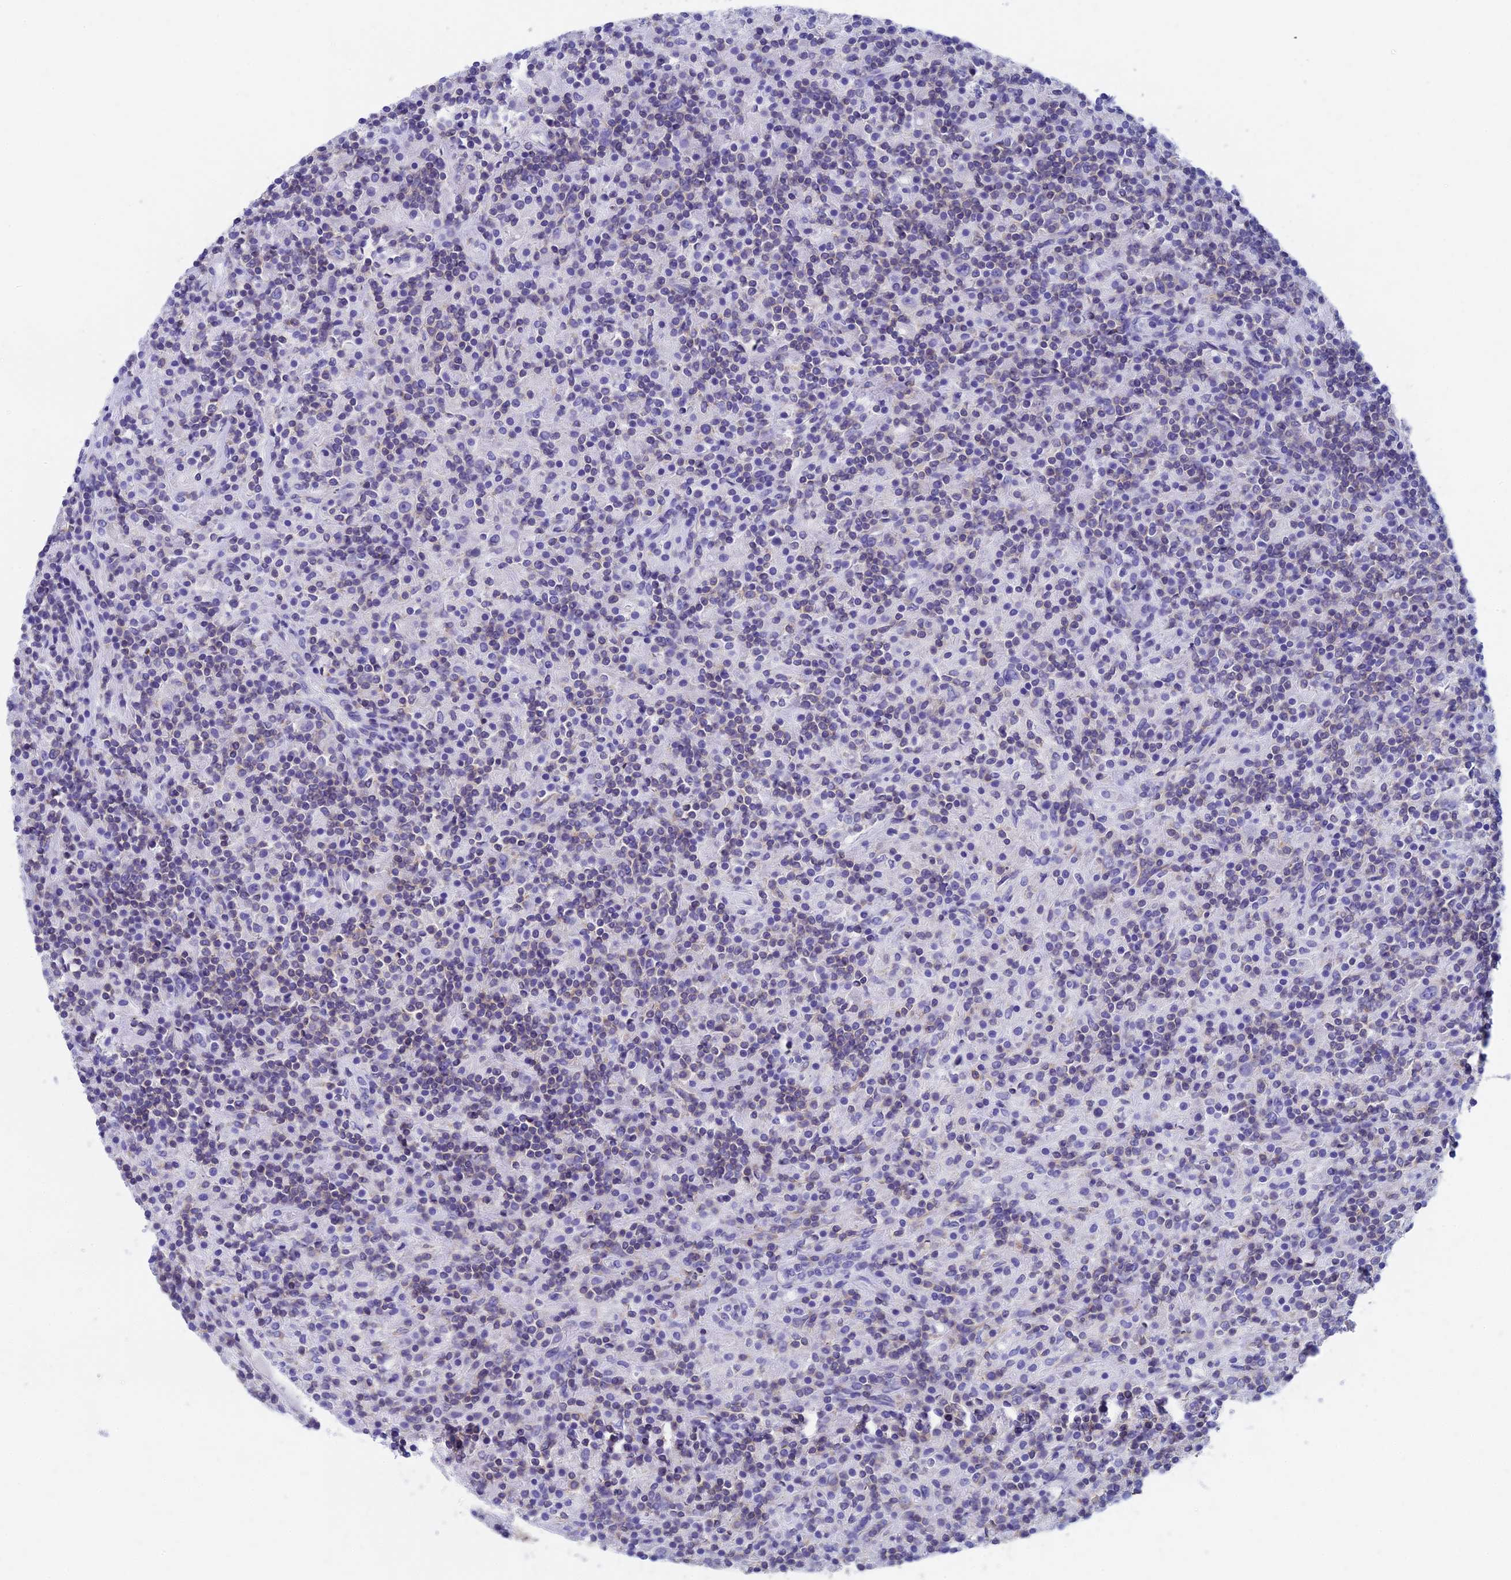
{"staining": {"intensity": "negative", "quantity": "none", "location": "none"}, "tissue": "lymphoma", "cell_type": "Tumor cells", "image_type": "cancer", "snomed": [{"axis": "morphology", "description": "Hodgkin's disease, NOS"}, {"axis": "topography", "description": "Lymph node"}], "caption": "Immunohistochemistry (IHC) of lymphoma exhibits no positivity in tumor cells.", "gene": "SEPTIN1", "patient": {"sex": "male", "age": 70}}